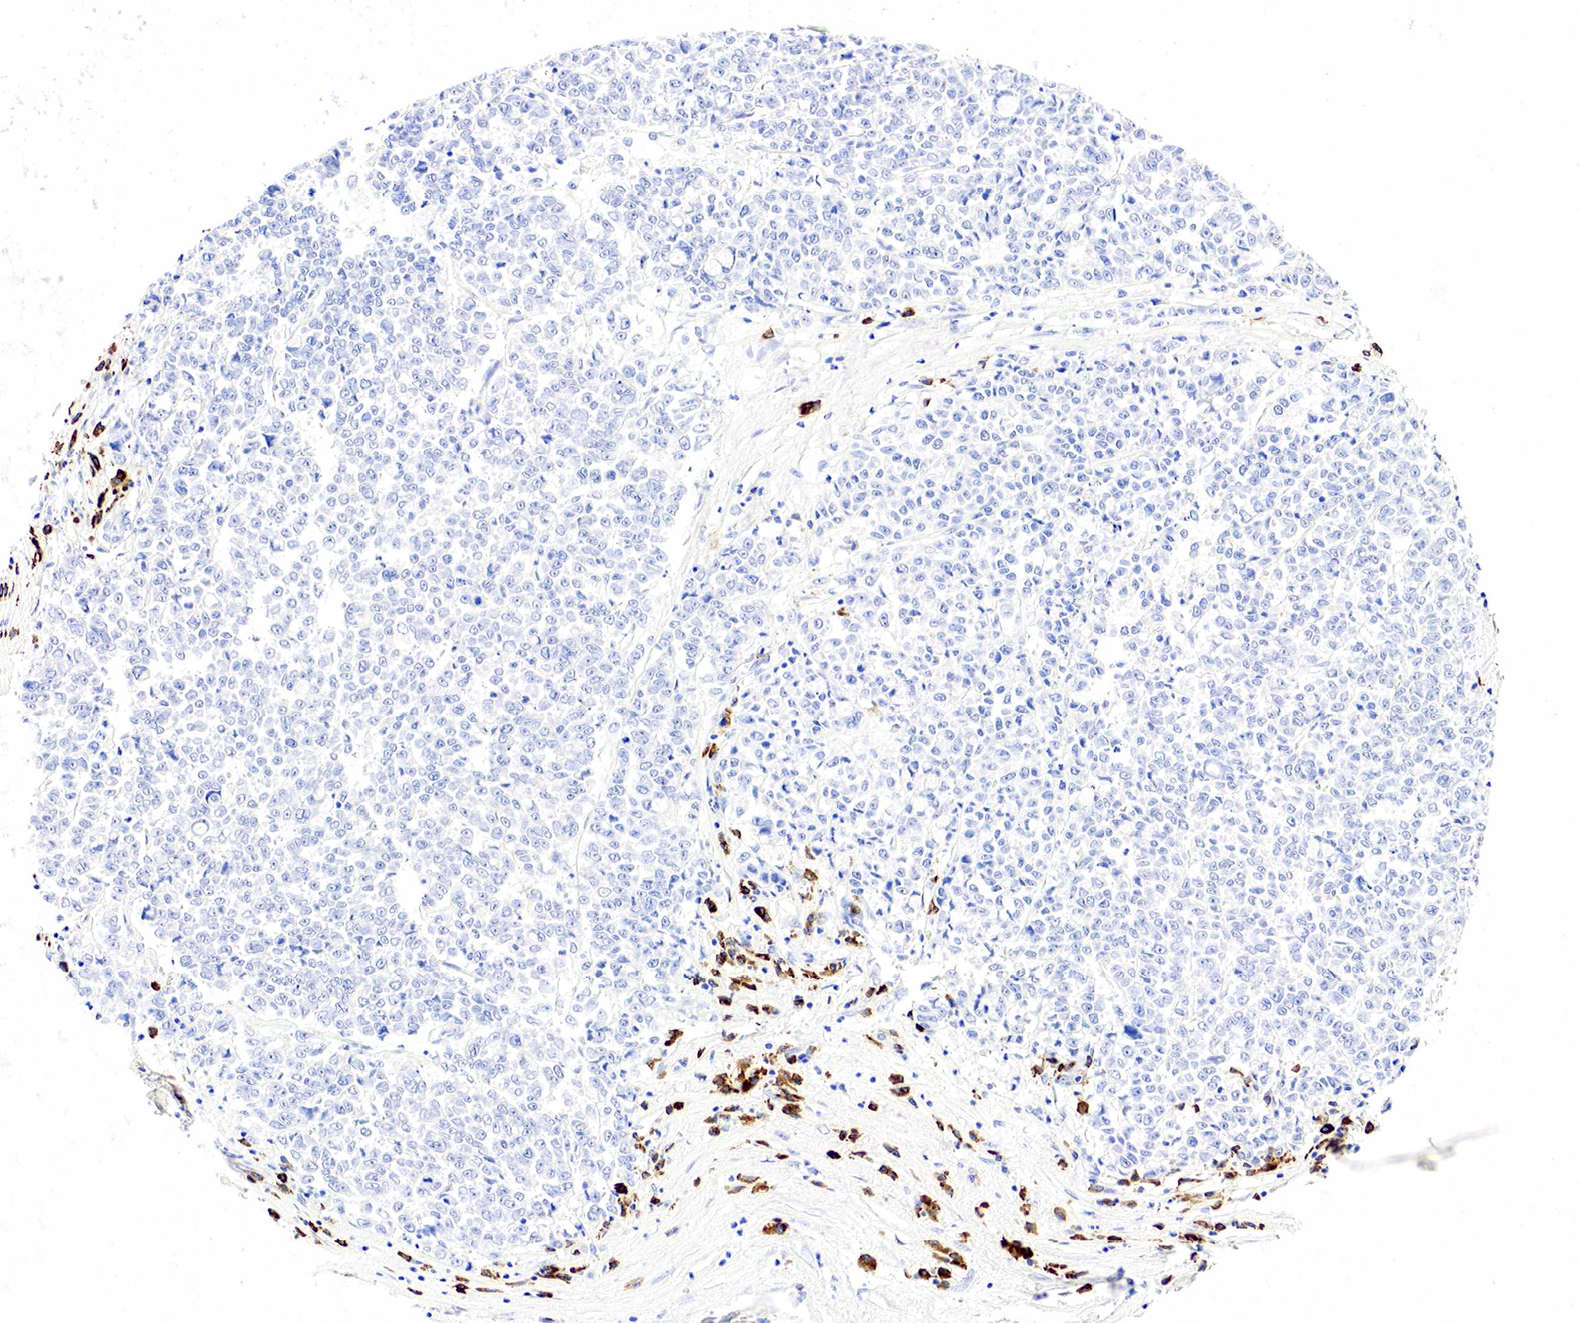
{"staining": {"intensity": "negative", "quantity": "none", "location": "none"}, "tissue": "liver cancer", "cell_type": "Tumor cells", "image_type": "cancer", "snomed": [{"axis": "morphology", "description": "Carcinoma, metastatic, NOS"}, {"axis": "topography", "description": "Liver"}], "caption": "An immunohistochemistry (IHC) micrograph of liver cancer (metastatic carcinoma) is shown. There is no staining in tumor cells of liver cancer (metastatic carcinoma).", "gene": "CD79A", "patient": {"sex": "female", "age": 58}}